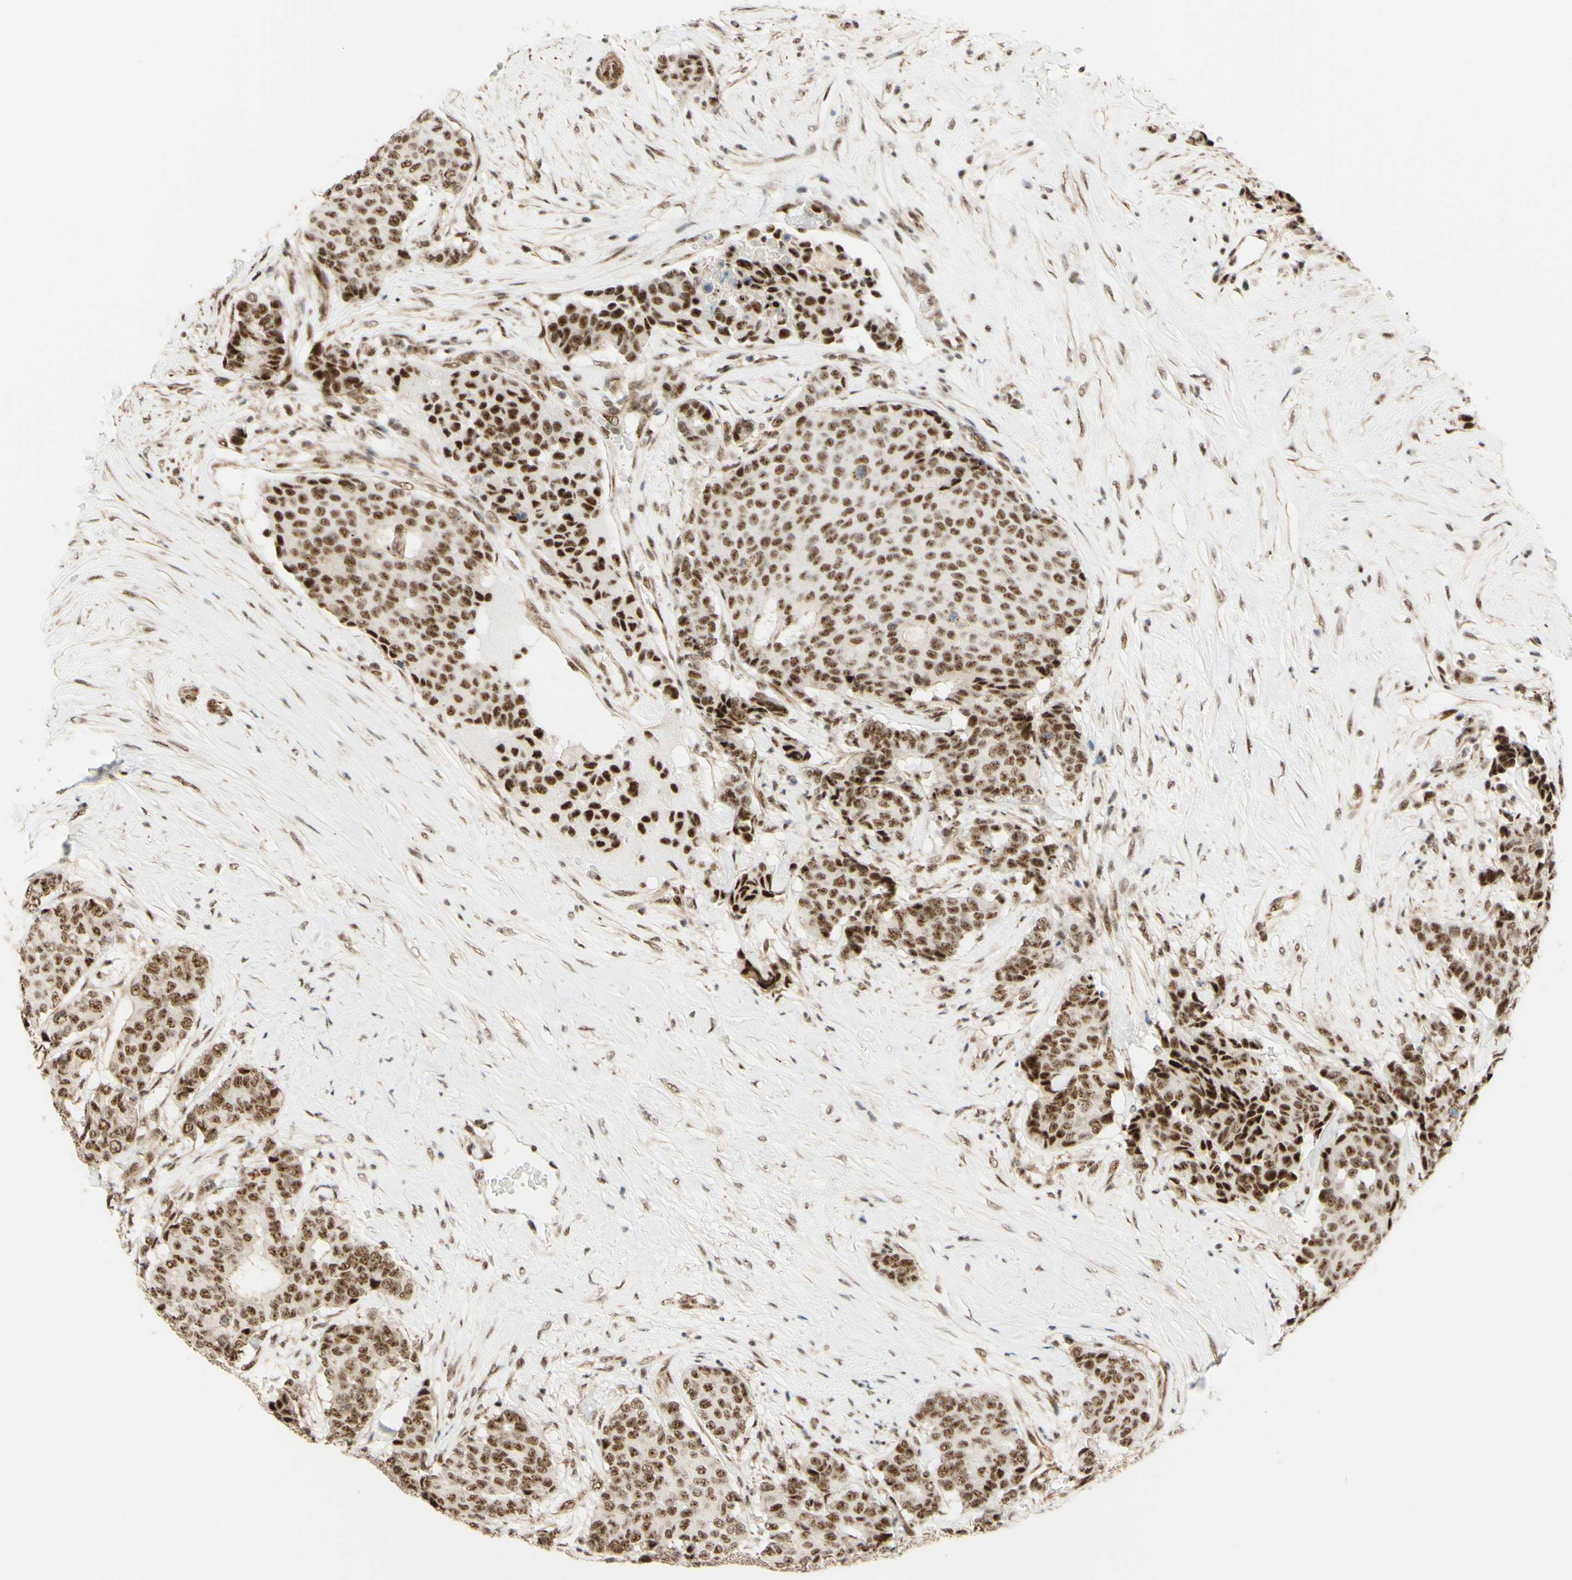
{"staining": {"intensity": "strong", "quantity": ">75%", "location": "nuclear"}, "tissue": "breast cancer", "cell_type": "Tumor cells", "image_type": "cancer", "snomed": [{"axis": "morphology", "description": "Duct carcinoma"}, {"axis": "topography", "description": "Breast"}], "caption": "DAB (3,3'-diaminobenzidine) immunohistochemical staining of breast cancer reveals strong nuclear protein staining in about >75% of tumor cells. The protein is shown in brown color, while the nuclei are stained blue.", "gene": "SAP18", "patient": {"sex": "female", "age": 75}}